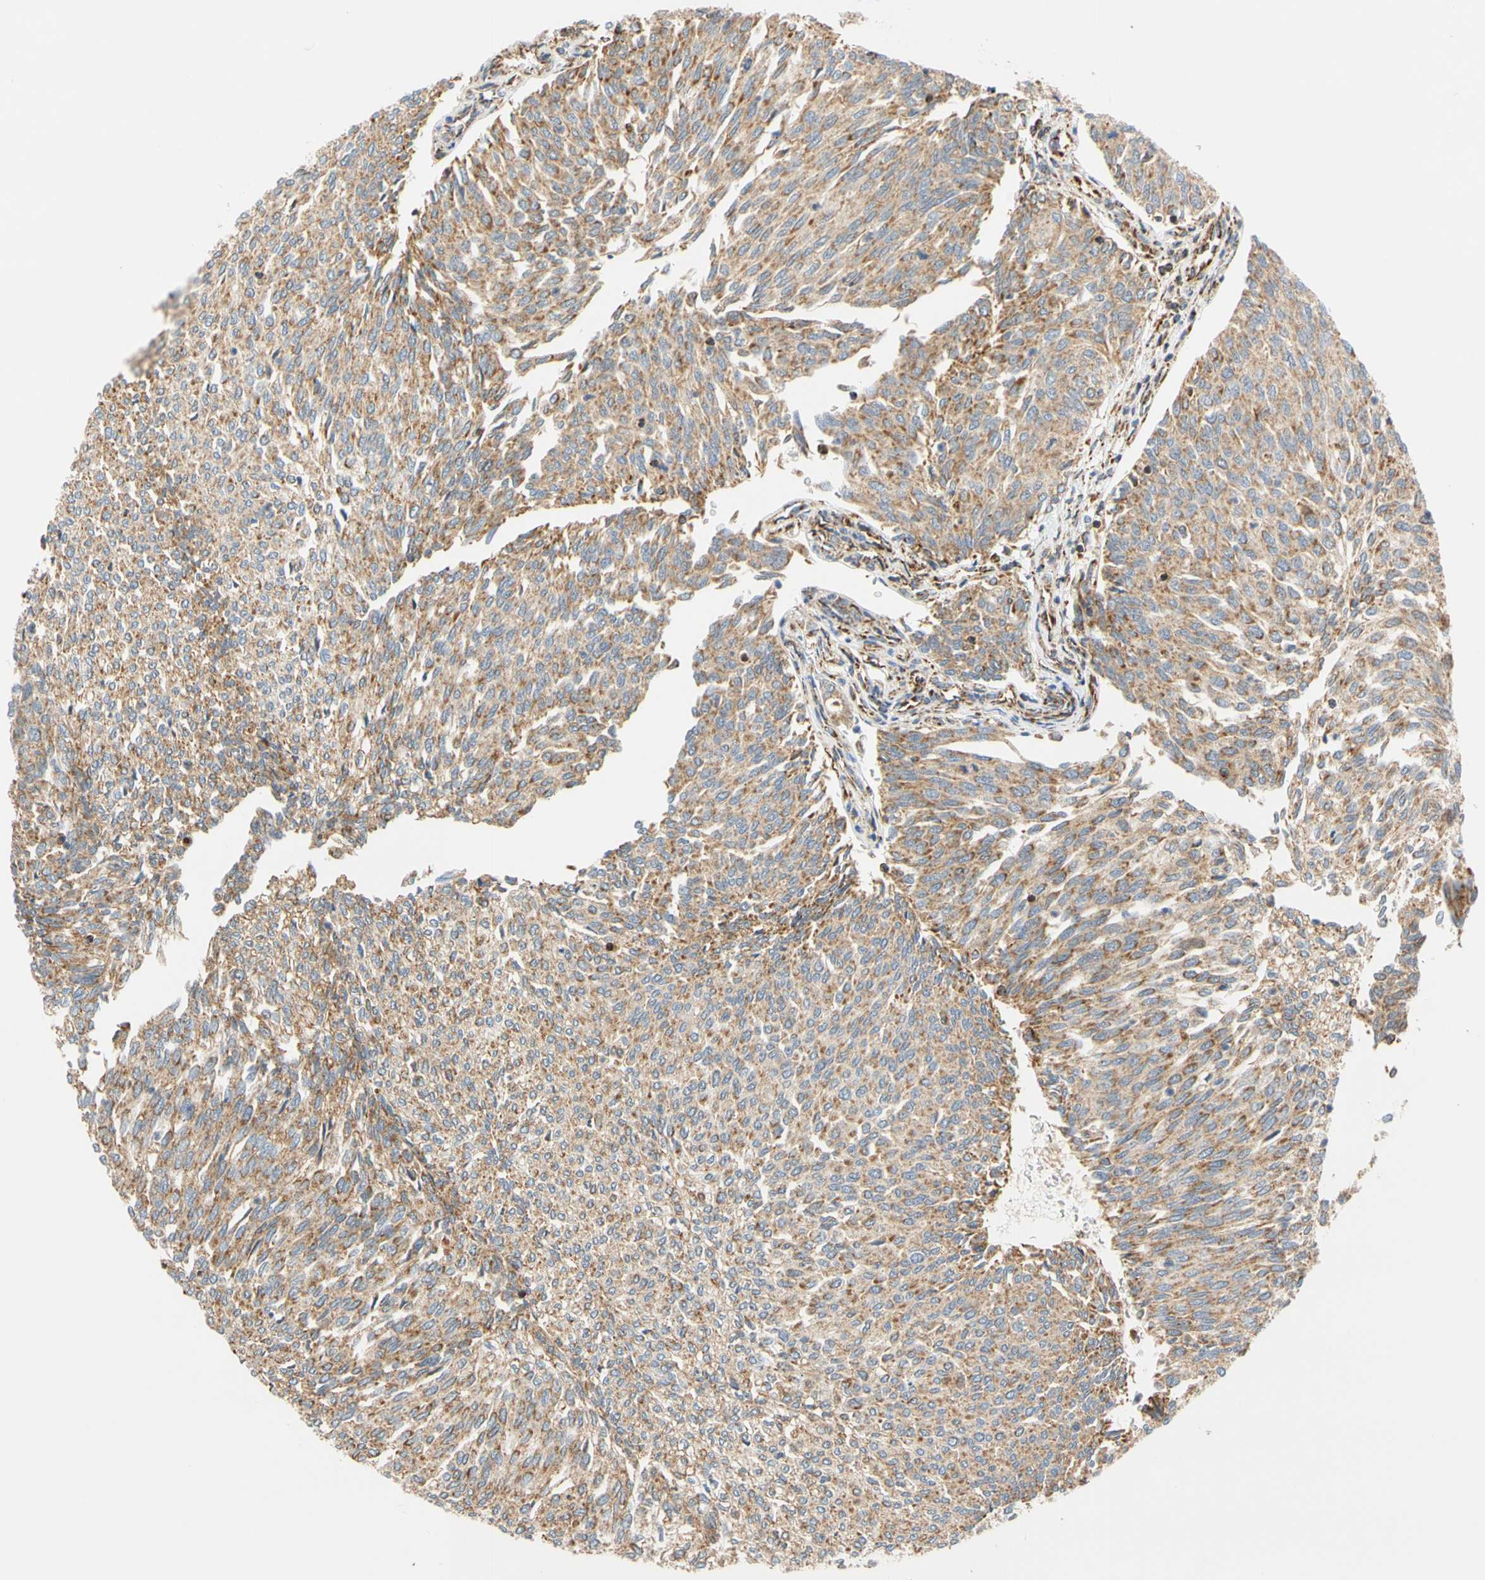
{"staining": {"intensity": "moderate", "quantity": "25%-75%", "location": "cytoplasmic/membranous"}, "tissue": "urothelial cancer", "cell_type": "Tumor cells", "image_type": "cancer", "snomed": [{"axis": "morphology", "description": "Urothelial carcinoma, Low grade"}, {"axis": "topography", "description": "Urinary bladder"}], "caption": "IHC staining of urothelial cancer, which shows medium levels of moderate cytoplasmic/membranous expression in about 25%-75% of tumor cells indicating moderate cytoplasmic/membranous protein expression. The staining was performed using DAB (brown) for protein detection and nuclei were counterstained in hematoxylin (blue).", "gene": "SFXN3", "patient": {"sex": "female", "age": 79}}